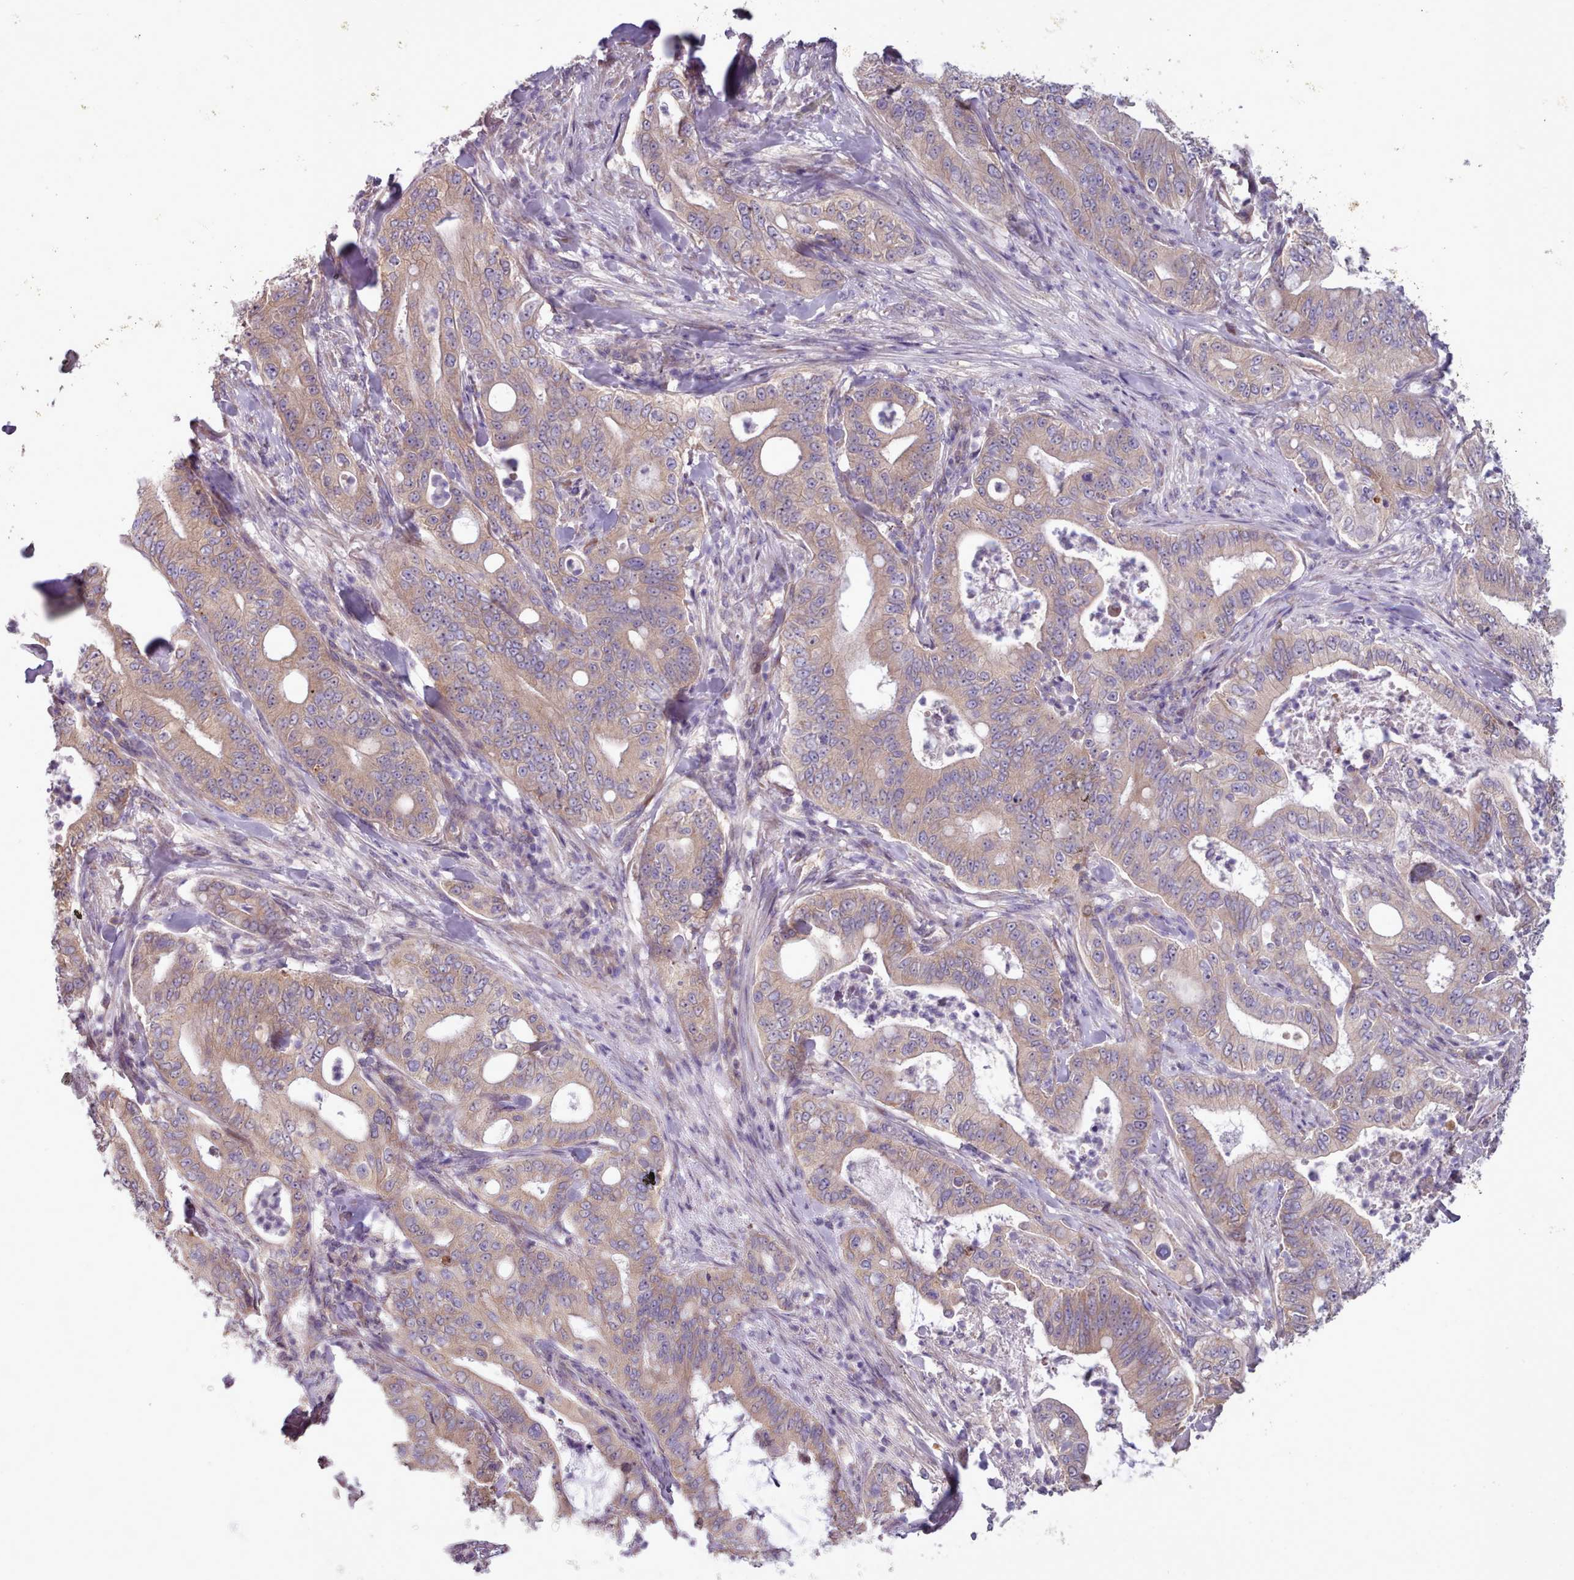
{"staining": {"intensity": "moderate", "quantity": ">75%", "location": "cytoplasmic/membranous"}, "tissue": "pancreatic cancer", "cell_type": "Tumor cells", "image_type": "cancer", "snomed": [{"axis": "morphology", "description": "Adenocarcinoma, NOS"}, {"axis": "topography", "description": "Pancreas"}], "caption": "Tumor cells demonstrate medium levels of moderate cytoplasmic/membranous expression in approximately >75% of cells in pancreatic cancer (adenocarcinoma). (DAB IHC, brown staining for protein, blue staining for nuclei).", "gene": "DPF1", "patient": {"sex": "male", "age": 71}}